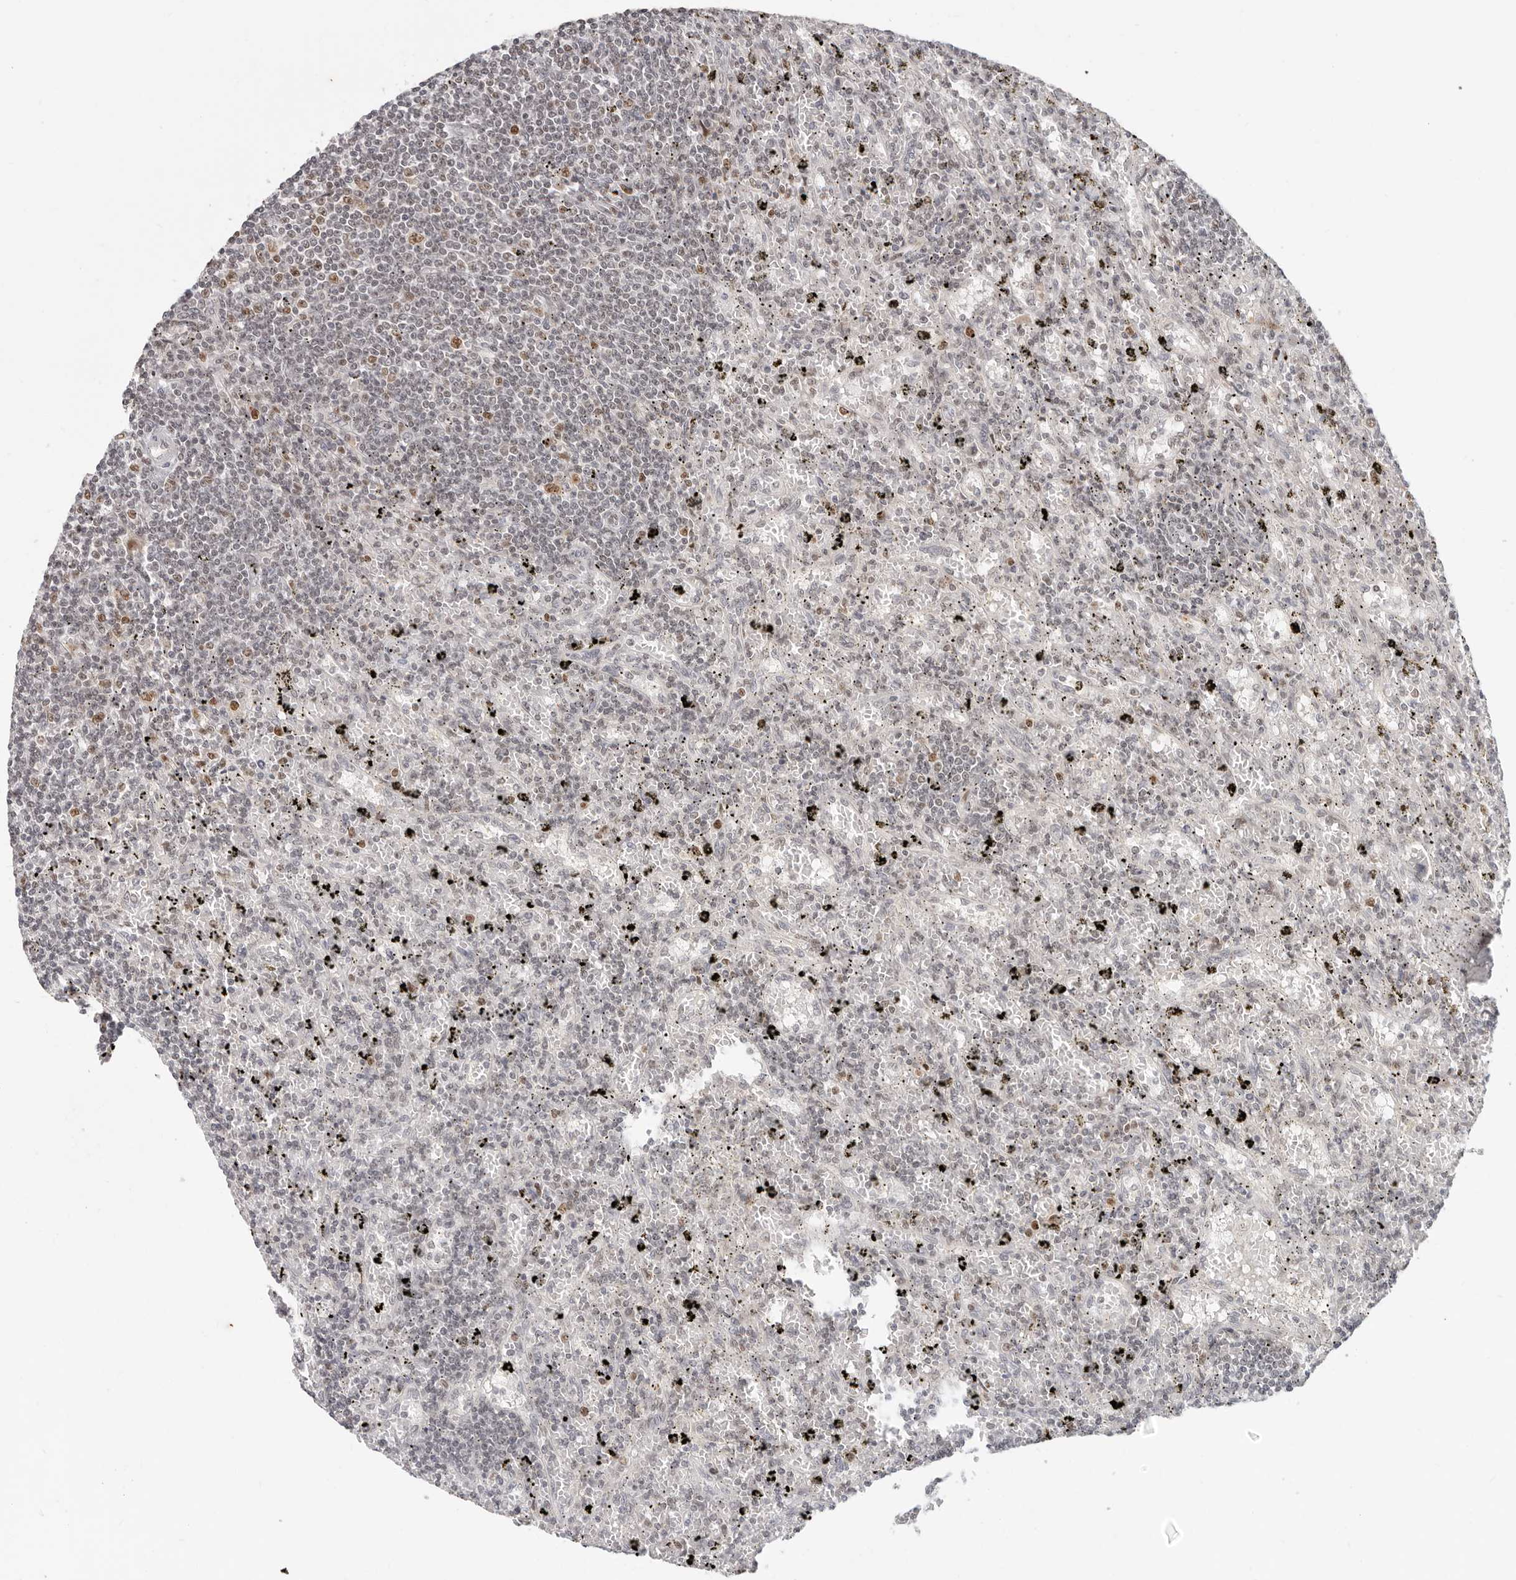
{"staining": {"intensity": "negative", "quantity": "none", "location": "none"}, "tissue": "lymphoma", "cell_type": "Tumor cells", "image_type": "cancer", "snomed": [{"axis": "morphology", "description": "Malignant lymphoma, non-Hodgkin's type, Low grade"}, {"axis": "topography", "description": "Spleen"}], "caption": "Immunohistochemical staining of lymphoma shows no significant positivity in tumor cells.", "gene": "RFC2", "patient": {"sex": "male", "age": 76}}